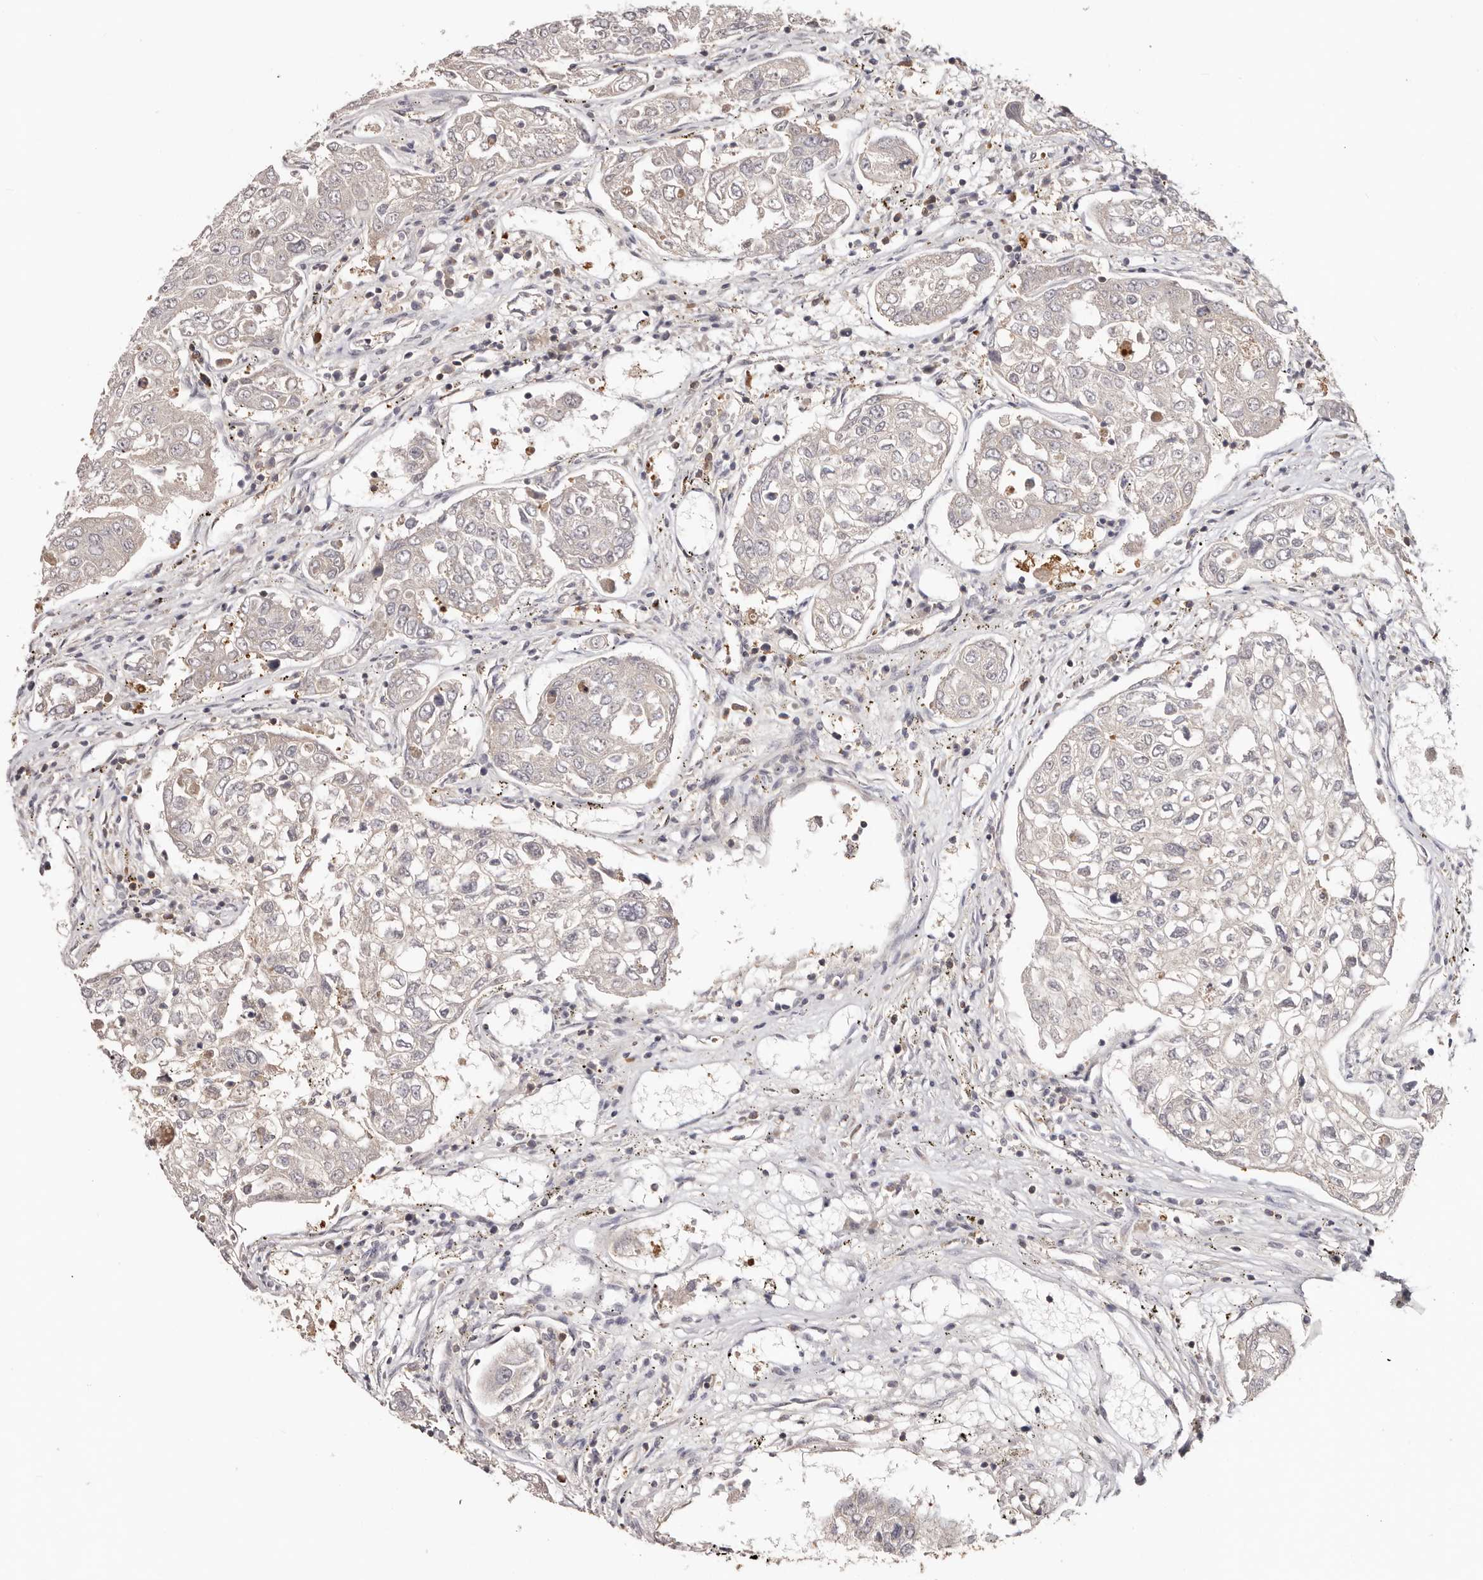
{"staining": {"intensity": "negative", "quantity": "none", "location": "none"}, "tissue": "urothelial cancer", "cell_type": "Tumor cells", "image_type": "cancer", "snomed": [{"axis": "morphology", "description": "Urothelial carcinoma, High grade"}, {"axis": "topography", "description": "Lymph node"}, {"axis": "topography", "description": "Urinary bladder"}], "caption": "High magnification brightfield microscopy of high-grade urothelial carcinoma stained with DAB (3,3'-diaminobenzidine) (brown) and counterstained with hematoxylin (blue): tumor cells show no significant expression. (DAB immunohistochemistry (IHC), high magnification).", "gene": "EPRS1", "patient": {"sex": "male", "age": 51}}